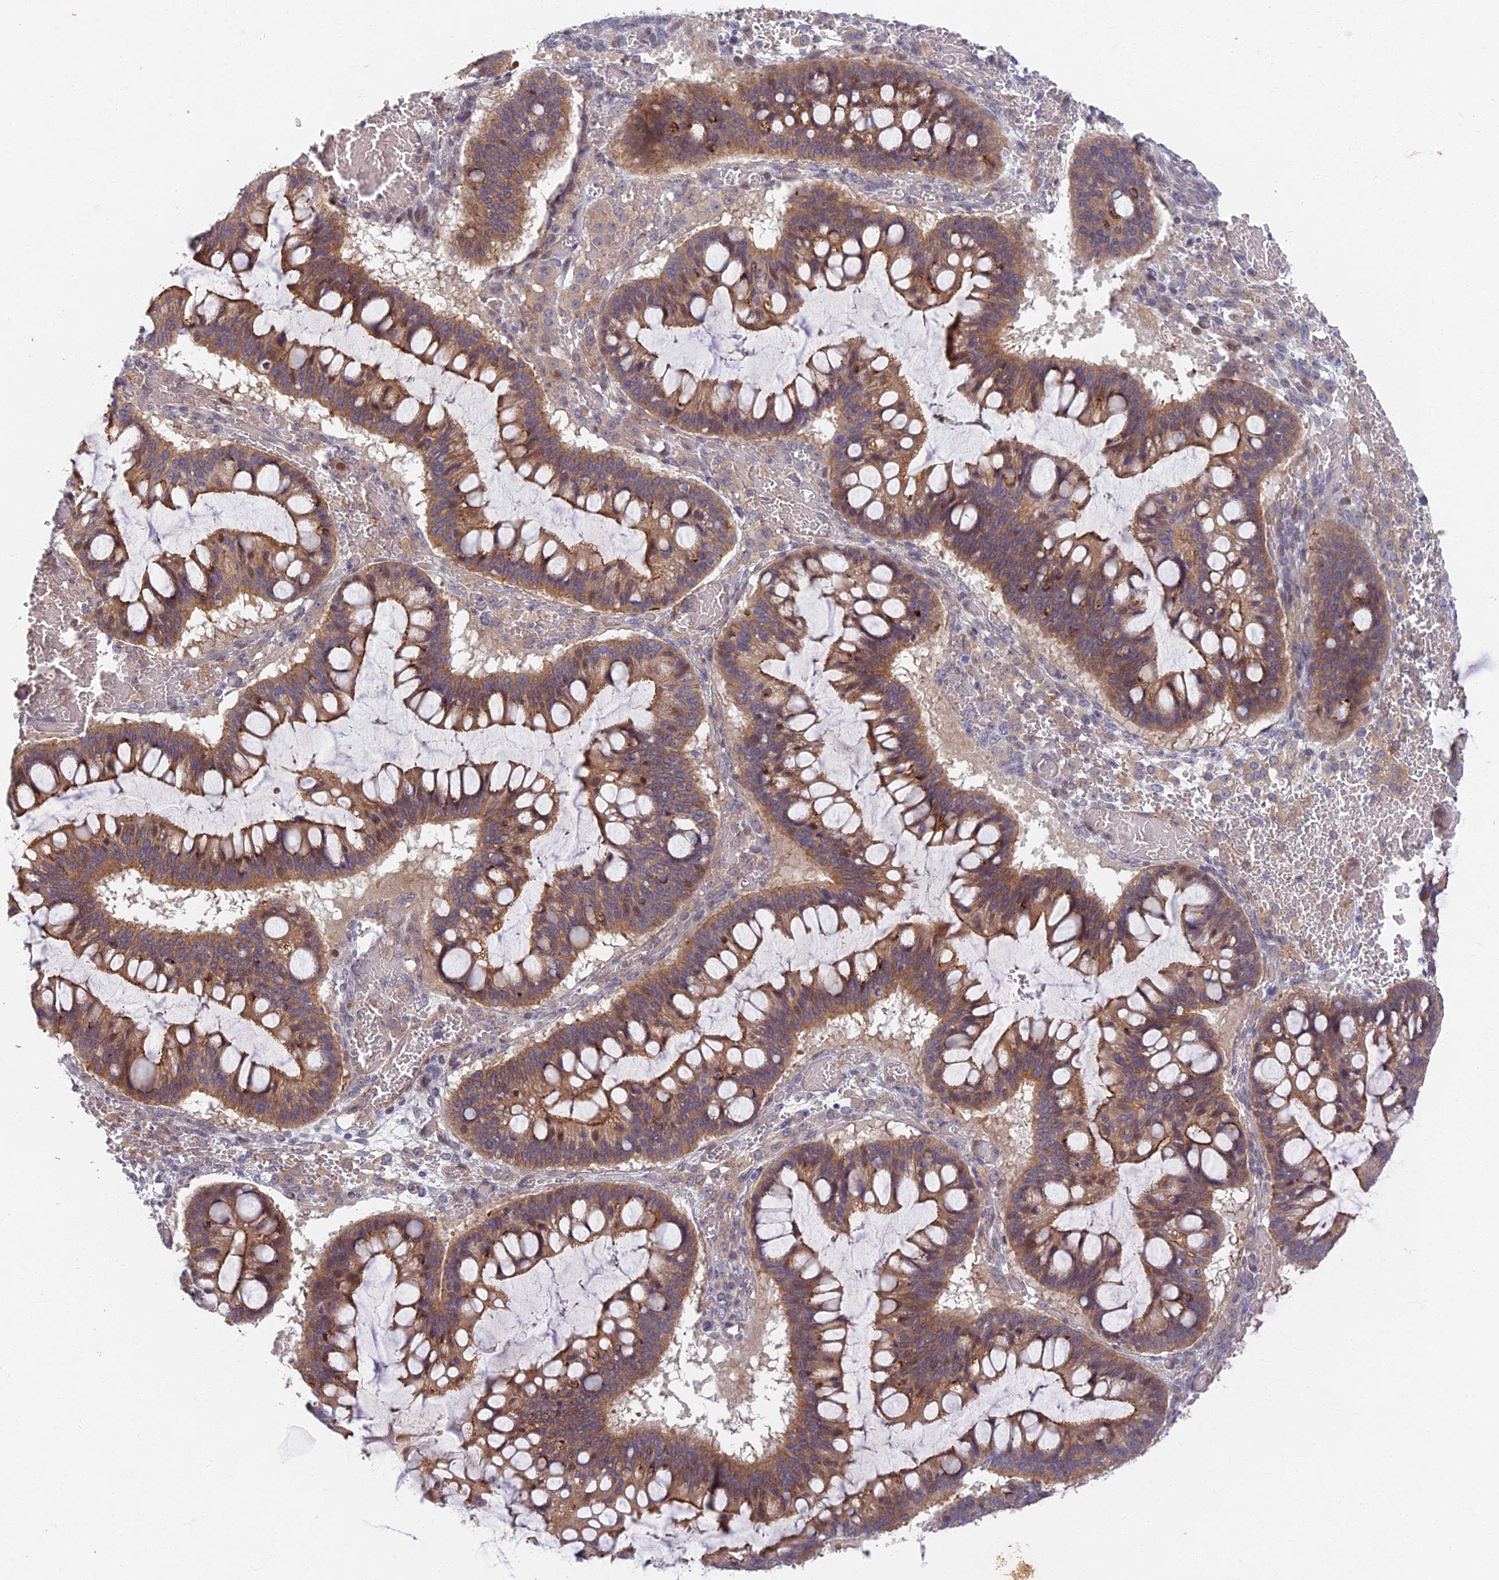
{"staining": {"intensity": "moderate", "quantity": ">75%", "location": "cytoplasmic/membranous"}, "tissue": "ovarian cancer", "cell_type": "Tumor cells", "image_type": "cancer", "snomed": [{"axis": "morphology", "description": "Cystadenocarcinoma, mucinous, NOS"}, {"axis": "topography", "description": "Ovary"}], "caption": "Immunohistochemical staining of mucinous cystadenocarcinoma (ovarian) exhibits moderate cytoplasmic/membranous protein expression in approximately >75% of tumor cells.", "gene": "RHBDL2", "patient": {"sex": "female", "age": 73}}